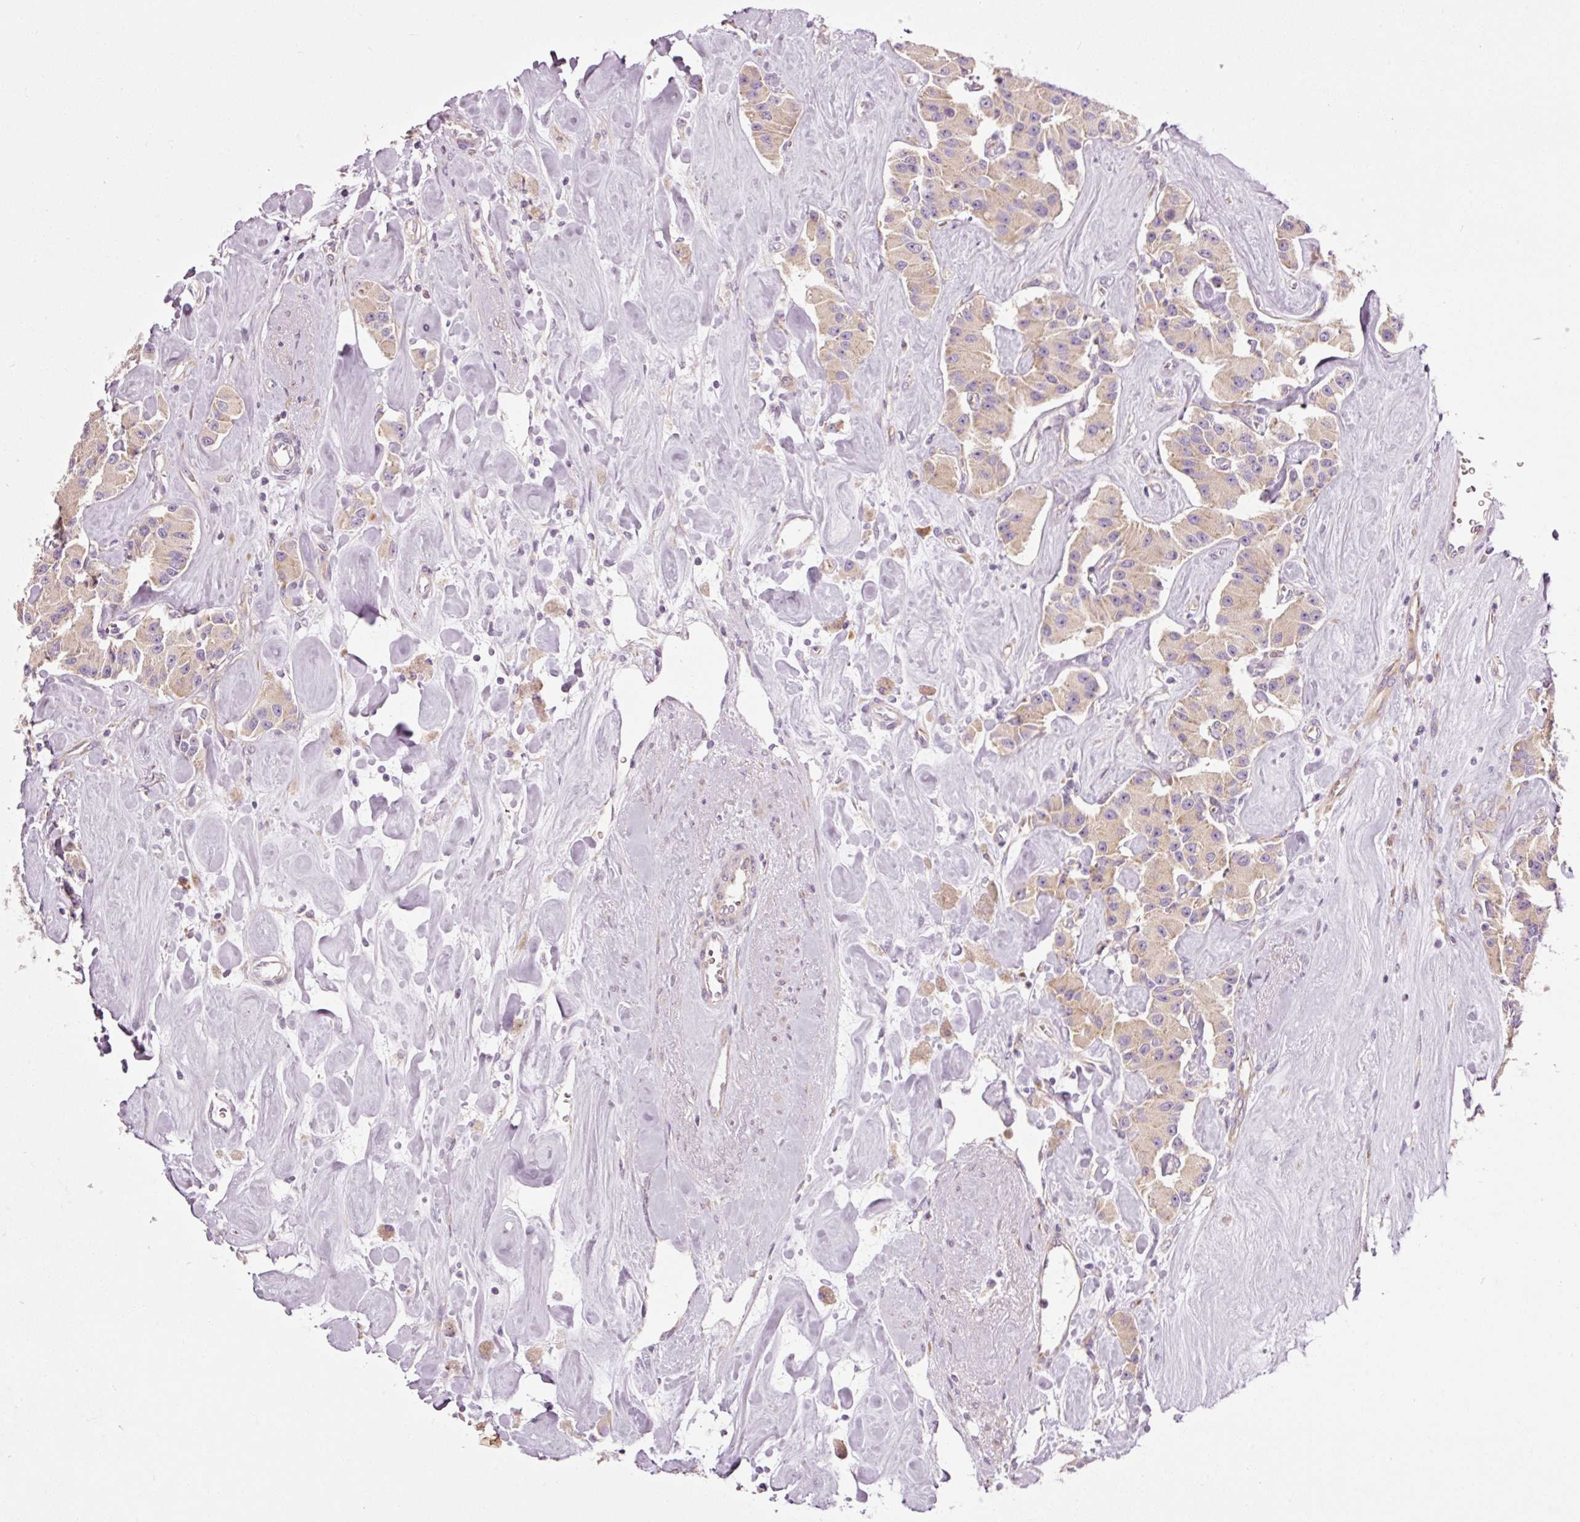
{"staining": {"intensity": "weak", "quantity": ">75%", "location": "cytoplasmic/membranous"}, "tissue": "carcinoid", "cell_type": "Tumor cells", "image_type": "cancer", "snomed": [{"axis": "morphology", "description": "Carcinoid, malignant, NOS"}, {"axis": "topography", "description": "Pancreas"}], "caption": "This image displays IHC staining of human malignant carcinoid, with low weak cytoplasmic/membranous staining in approximately >75% of tumor cells.", "gene": "RPL10A", "patient": {"sex": "male", "age": 41}}